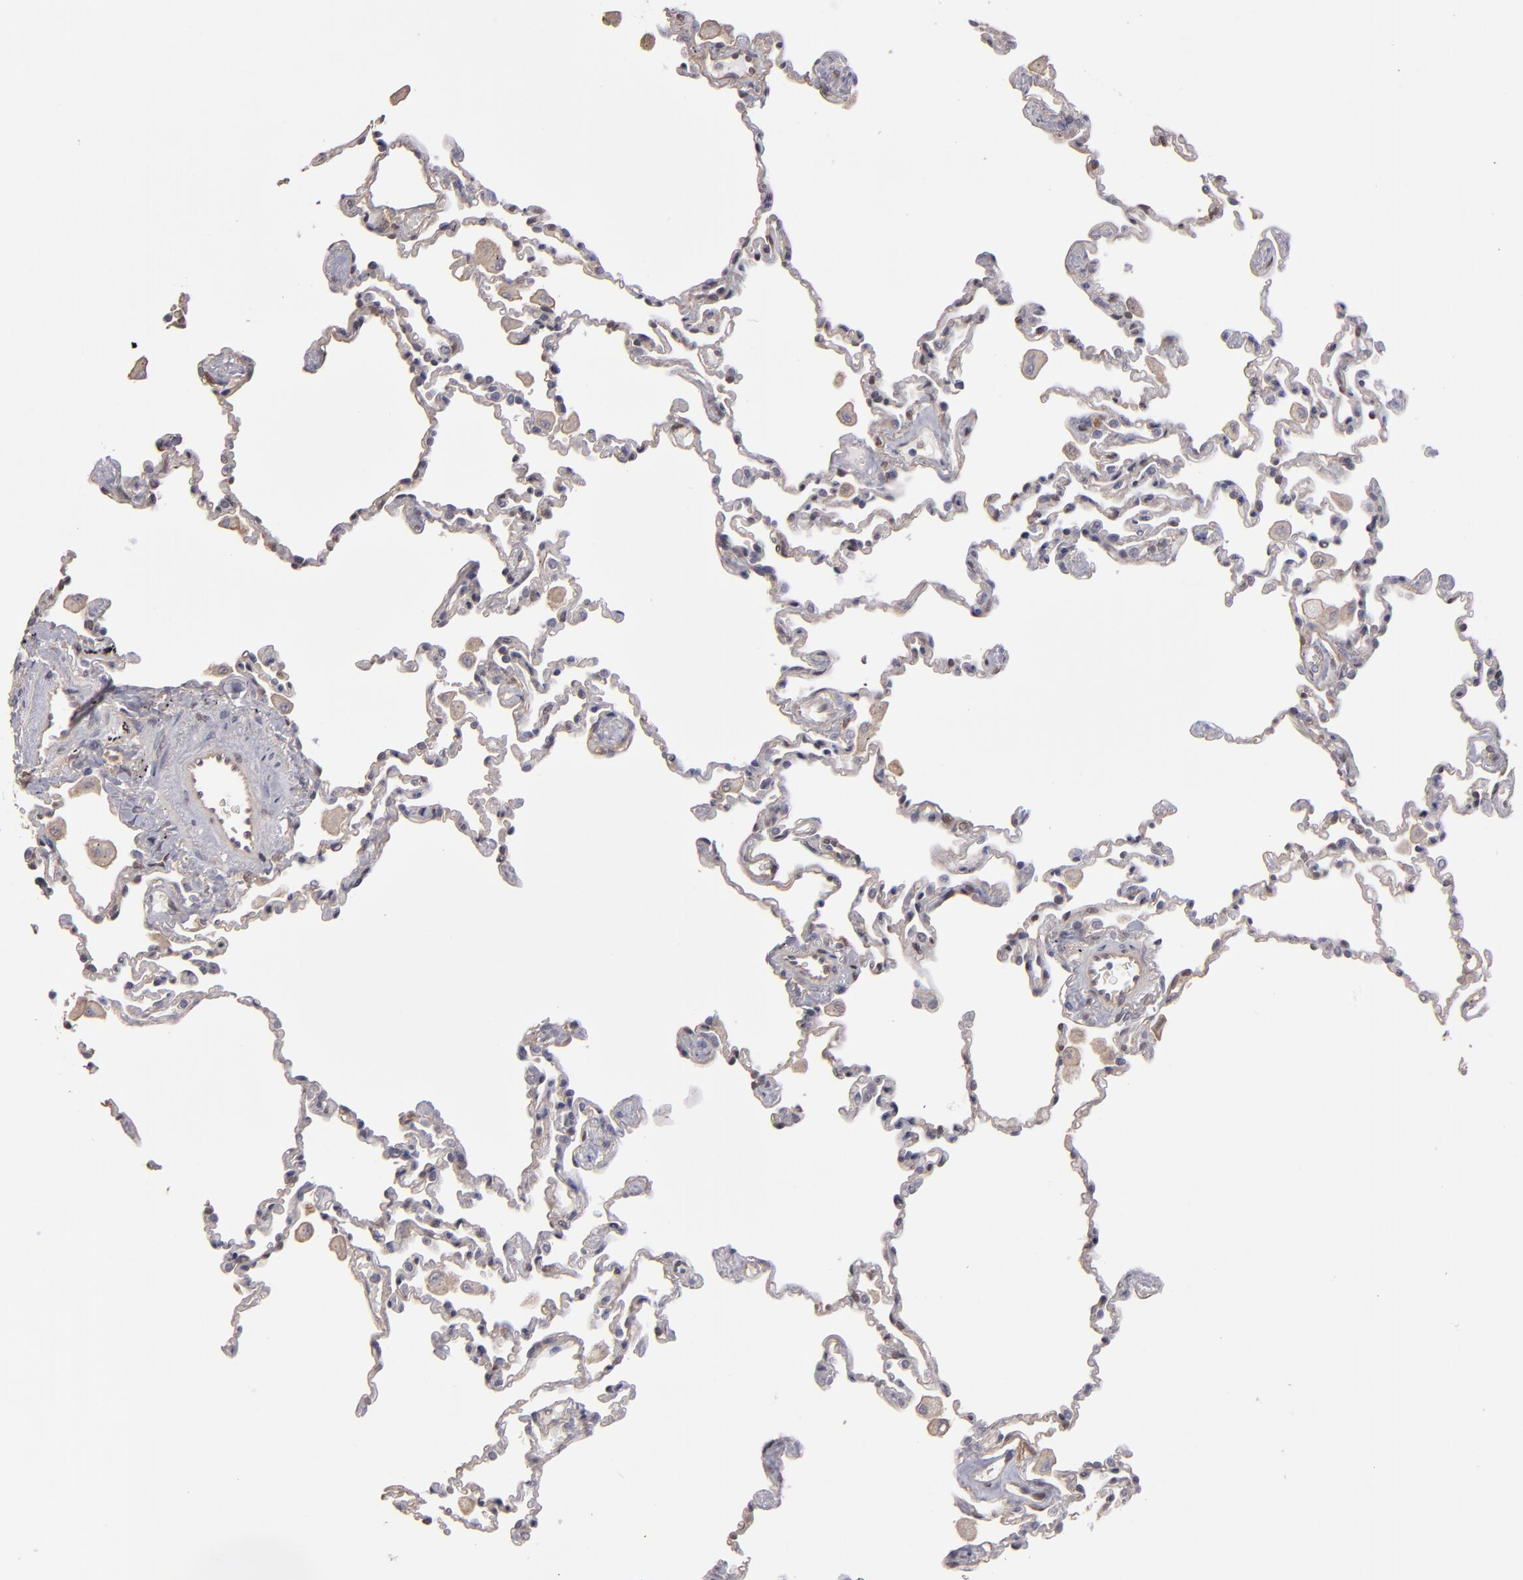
{"staining": {"intensity": "weak", "quantity": "<25%", "location": "cytoplasmic/membranous,nuclear"}, "tissue": "lung", "cell_type": "Alveolar cells", "image_type": "normal", "snomed": [{"axis": "morphology", "description": "Normal tissue, NOS"}, {"axis": "topography", "description": "Lung"}], "caption": "This is a micrograph of immunohistochemistry staining of benign lung, which shows no staining in alveolar cells.", "gene": "NDRG2", "patient": {"sex": "male", "age": 59}}